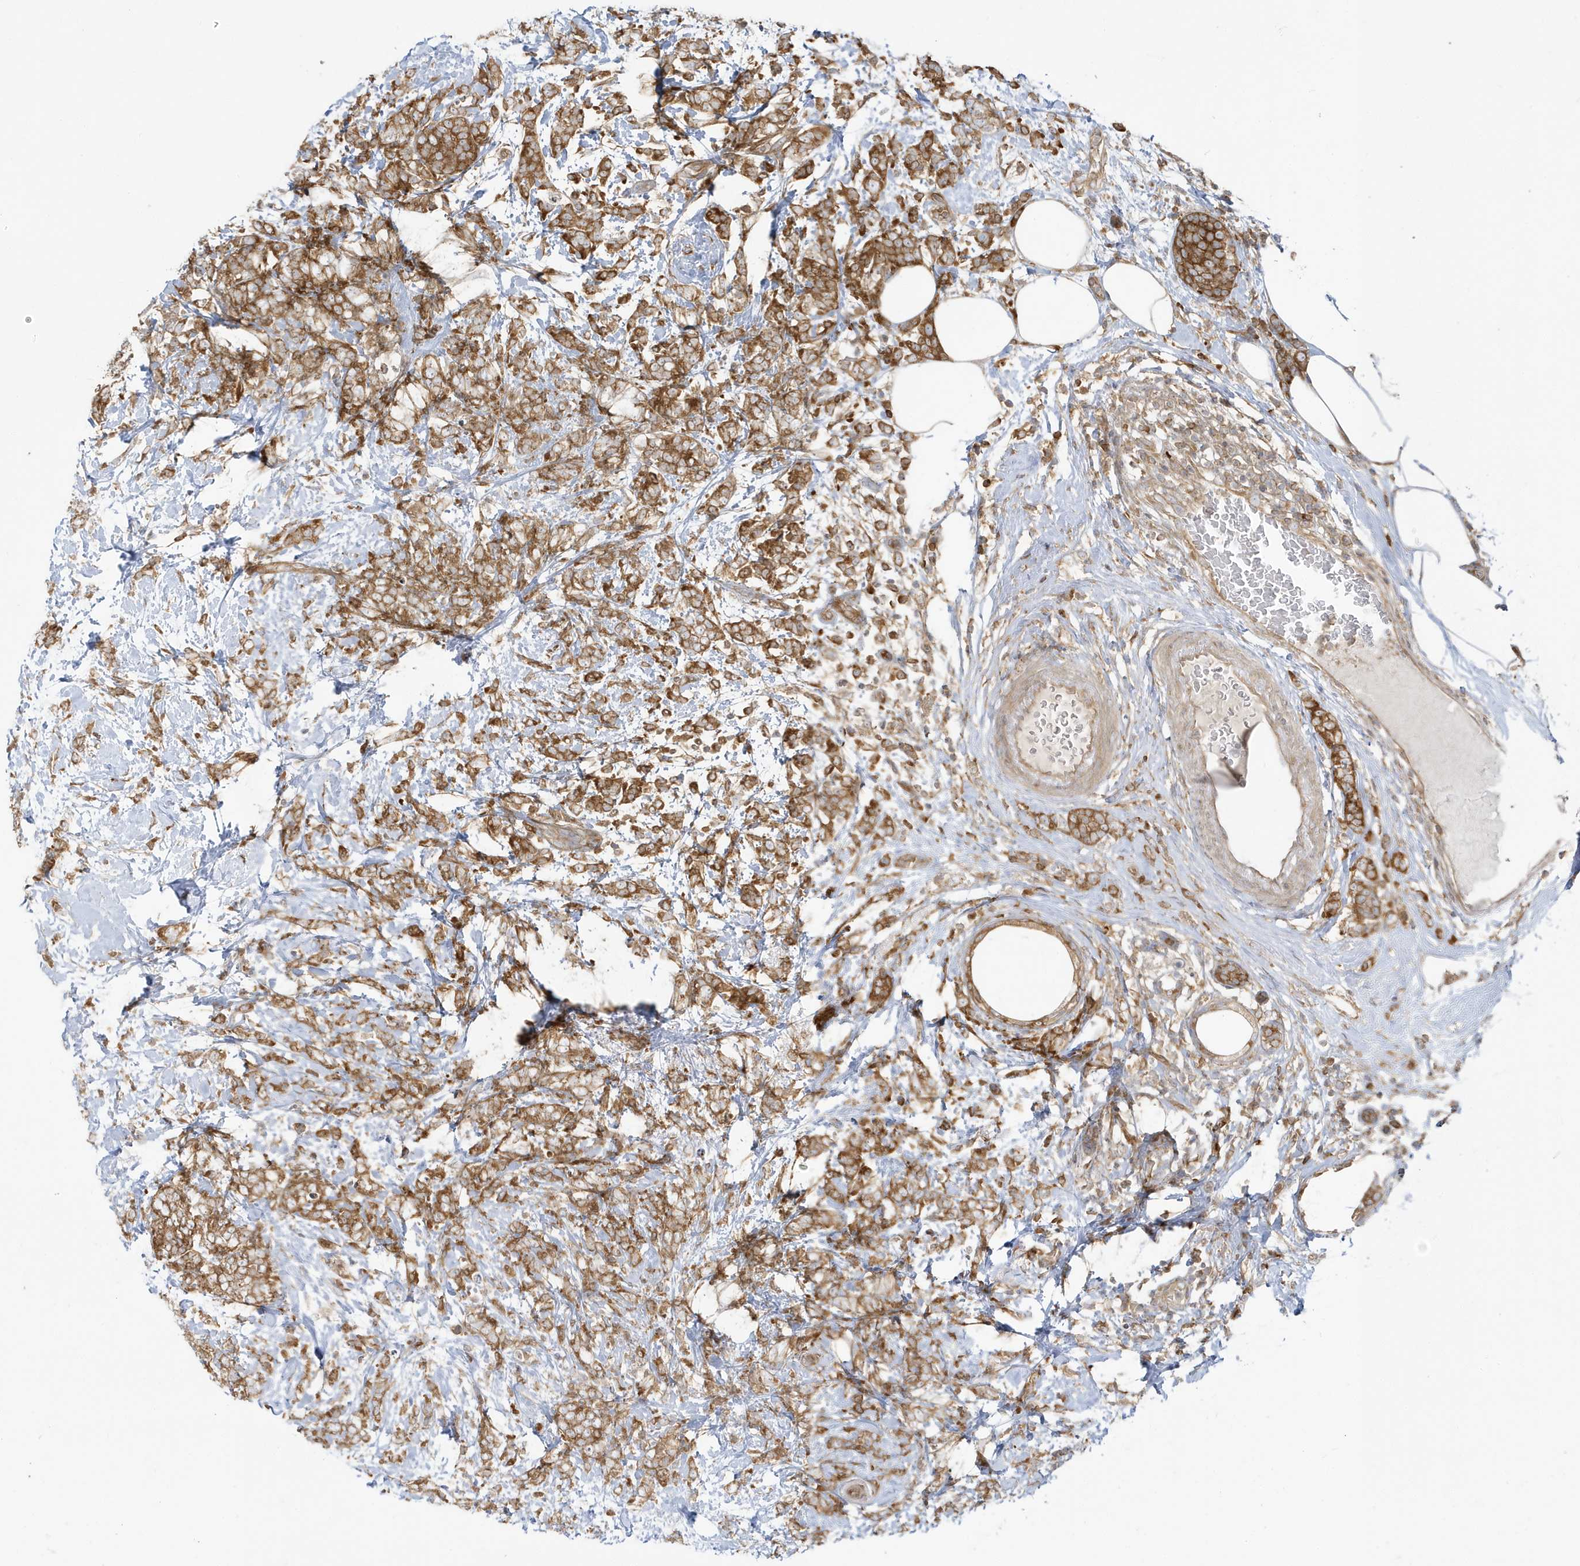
{"staining": {"intensity": "moderate", "quantity": ">75%", "location": "cytoplasmic/membranous"}, "tissue": "breast cancer", "cell_type": "Tumor cells", "image_type": "cancer", "snomed": [{"axis": "morphology", "description": "Lobular carcinoma"}, {"axis": "topography", "description": "Breast"}], "caption": "Human lobular carcinoma (breast) stained with a brown dye shows moderate cytoplasmic/membranous positive positivity in approximately >75% of tumor cells.", "gene": "STAM", "patient": {"sex": "female", "age": 58}}